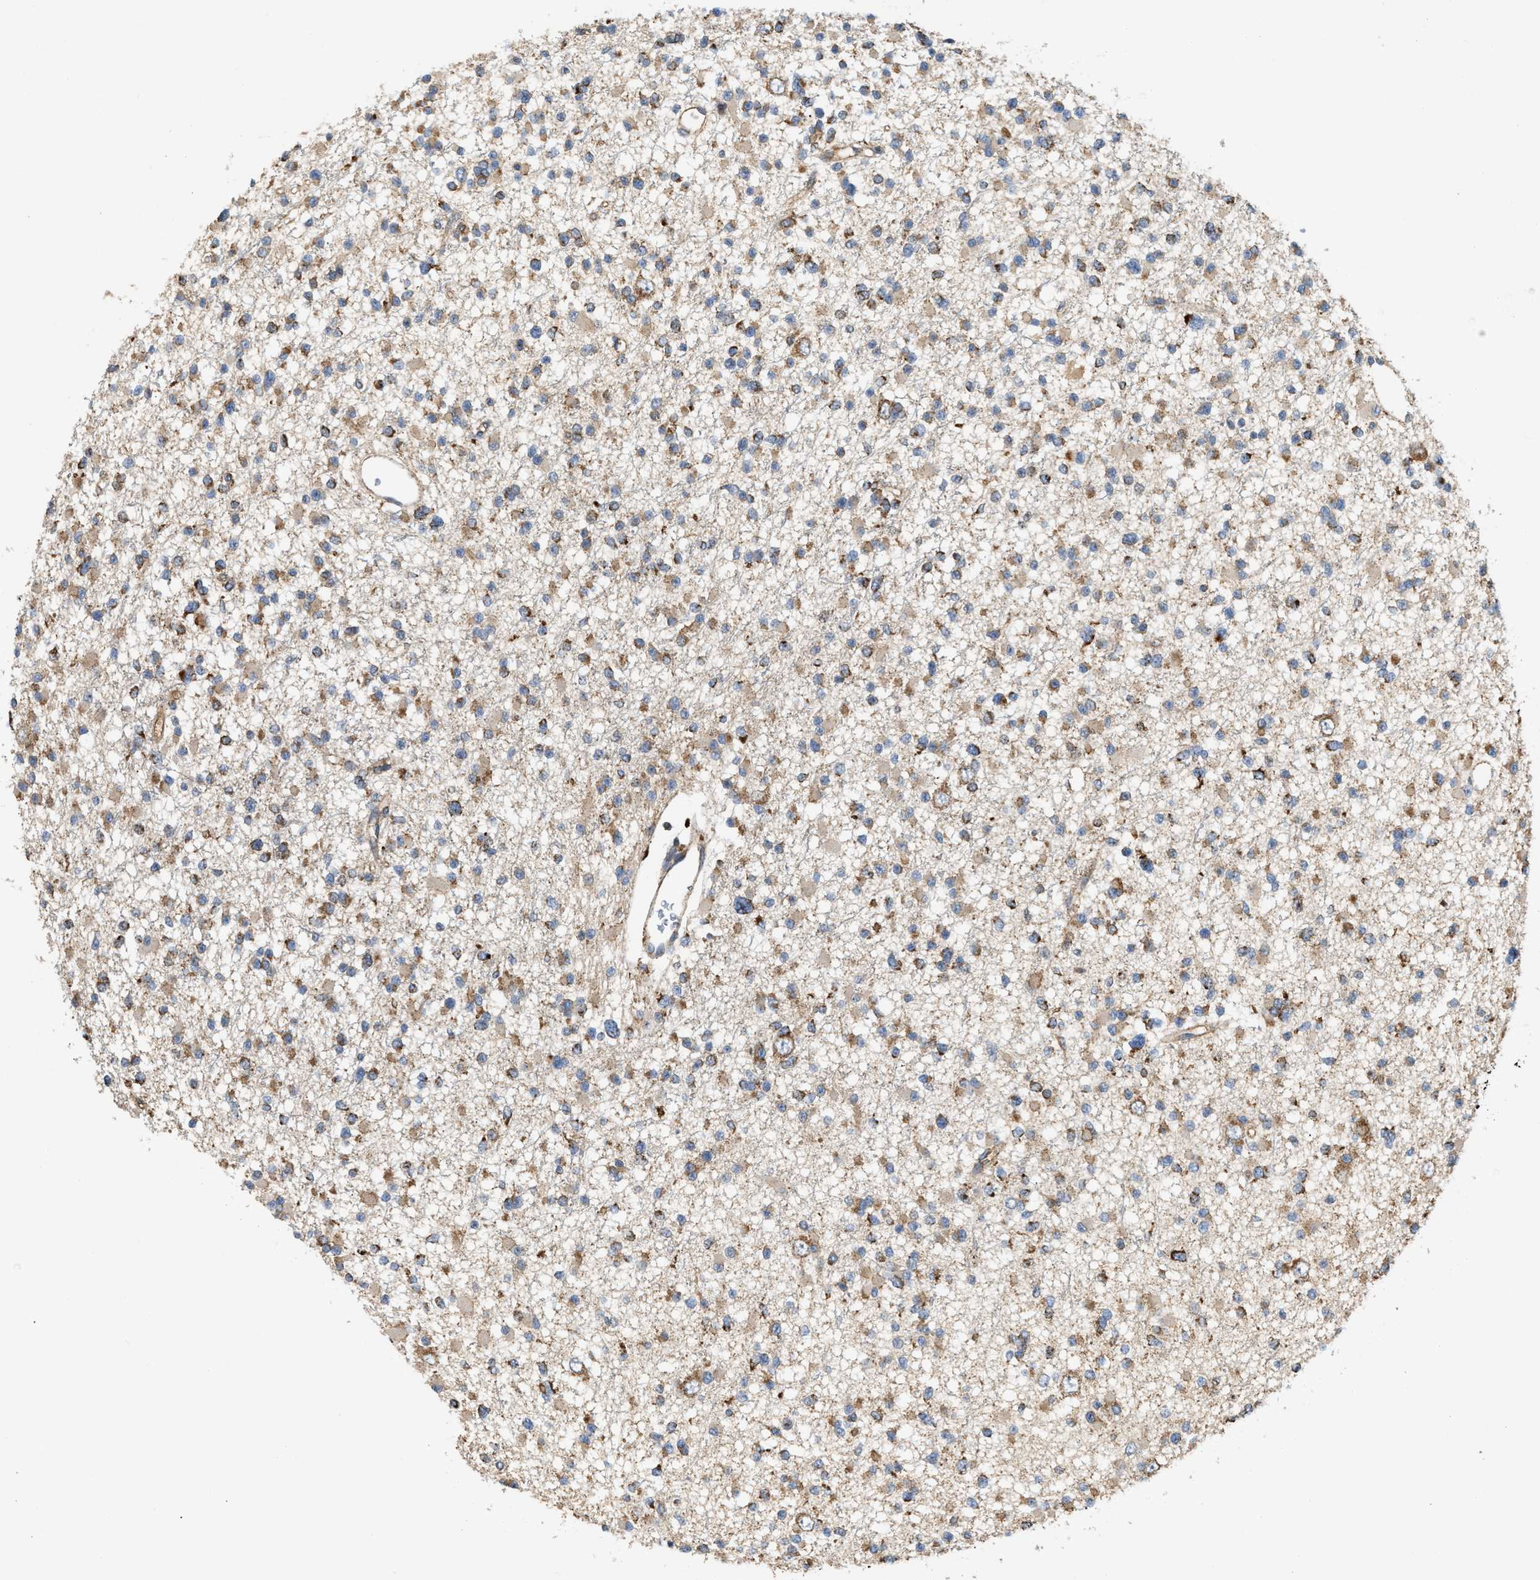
{"staining": {"intensity": "moderate", "quantity": ">75%", "location": "cytoplasmic/membranous"}, "tissue": "glioma", "cell_type": "Tumor cells", "image_type": "cancer", "snomed": [{"axis": "morphology", "description": "Glioma, malignant, Low grade"}, {"axis": "topography", "description": "Brain"}], "caption": "Immunohistochemical staining of malignant glioma (low-grade) demonstrates medium levels of moderate cytoplasmic/membranous positivity in about >75% of tumor cells. The staining is performed using DAB brown chromogen to label protein expression. The nuclei are counter-stained blue using hematoxylin.", "gene": "TACO1", "patient": {"sex": "female", "age": 22}}